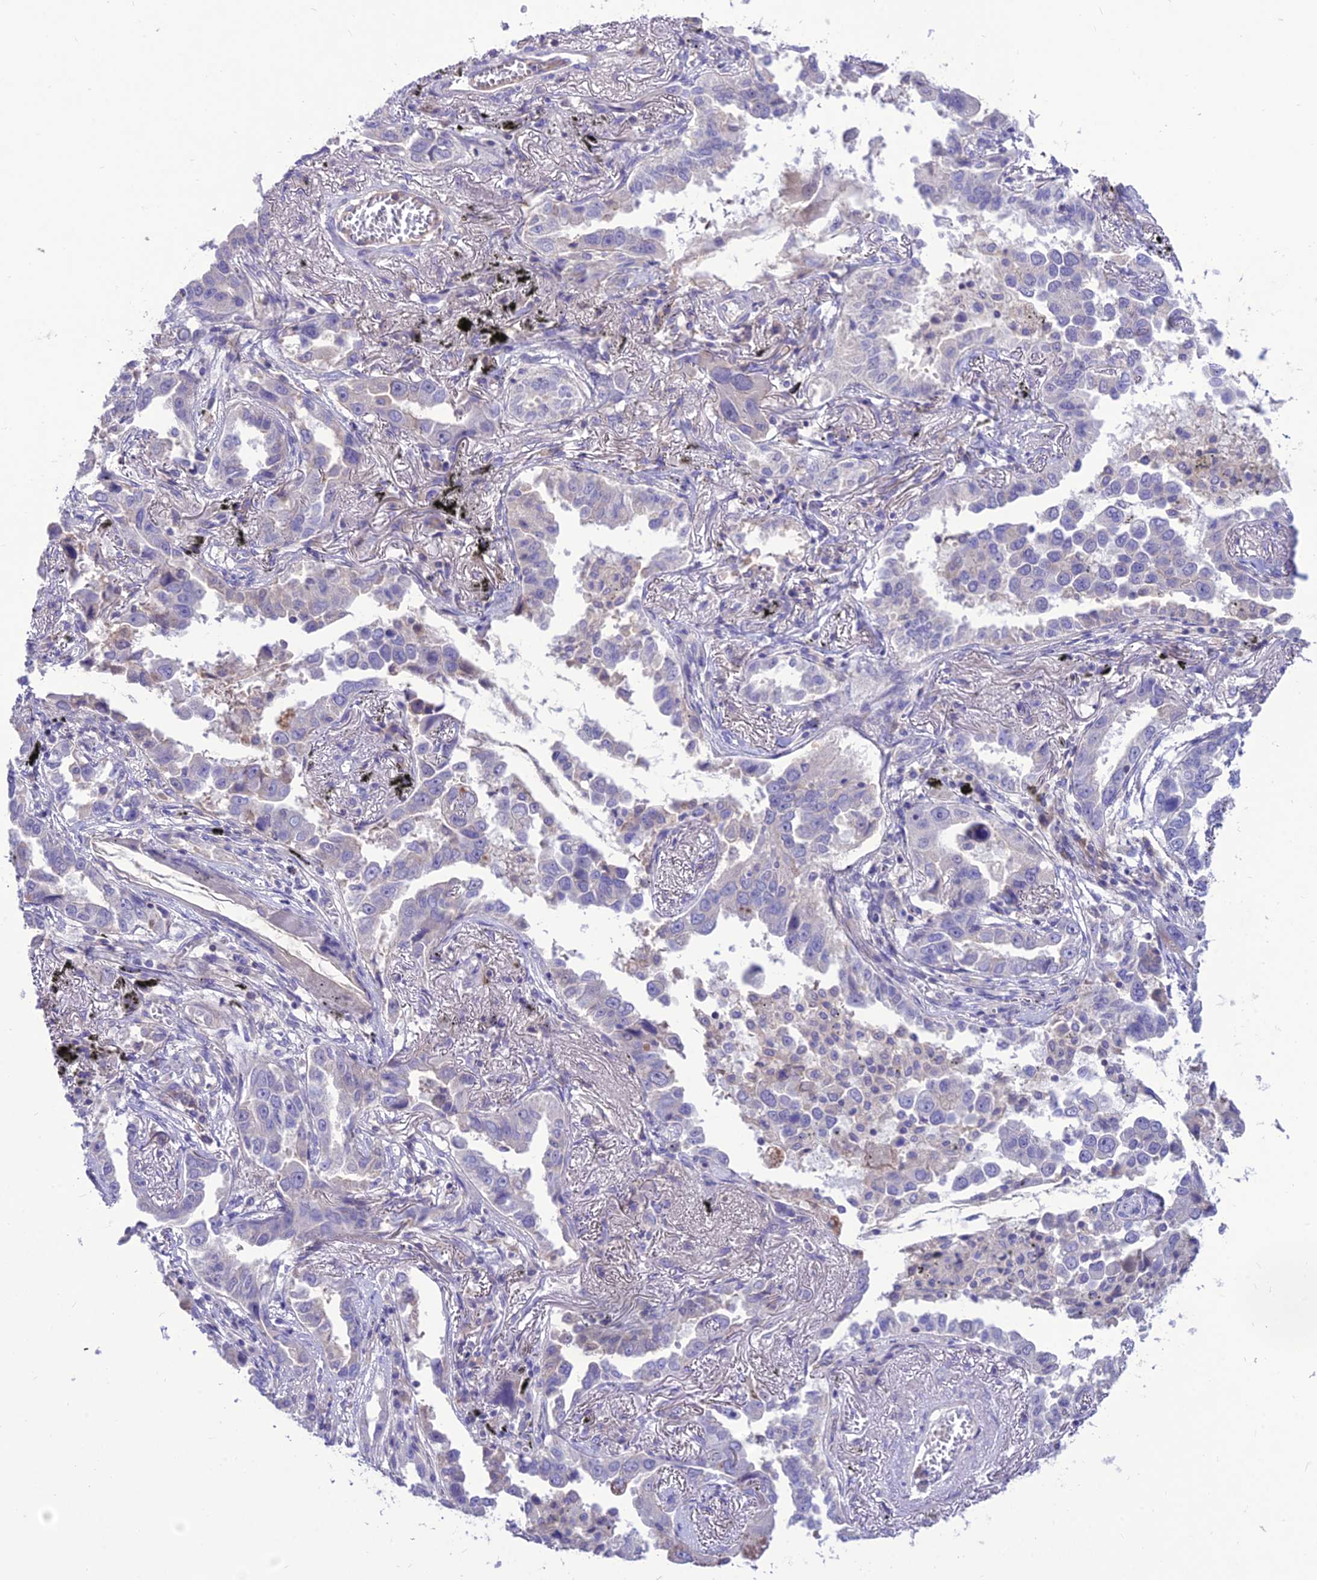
{"staining": {"intensity": "negative", "quantity": "none", "location": "none"}, "tissue": "lung cancer", "cell_type": "Tumor cells", "image_type": "cancer", "snomed": [{"axis": "morphology", "description": "Adenocarcinoma, NOS"}, {"axis": "topography", "description": "Lung"}], "caption": "High magnification brightfield microscopy of adenocarcinoma (lung) stained with DAB (brown) and counterstained with hematoxylin (blue): tumor cells show no significant positivity.", "gene": "TEKT3", "patient": {"sex": "male", "age": 67}}